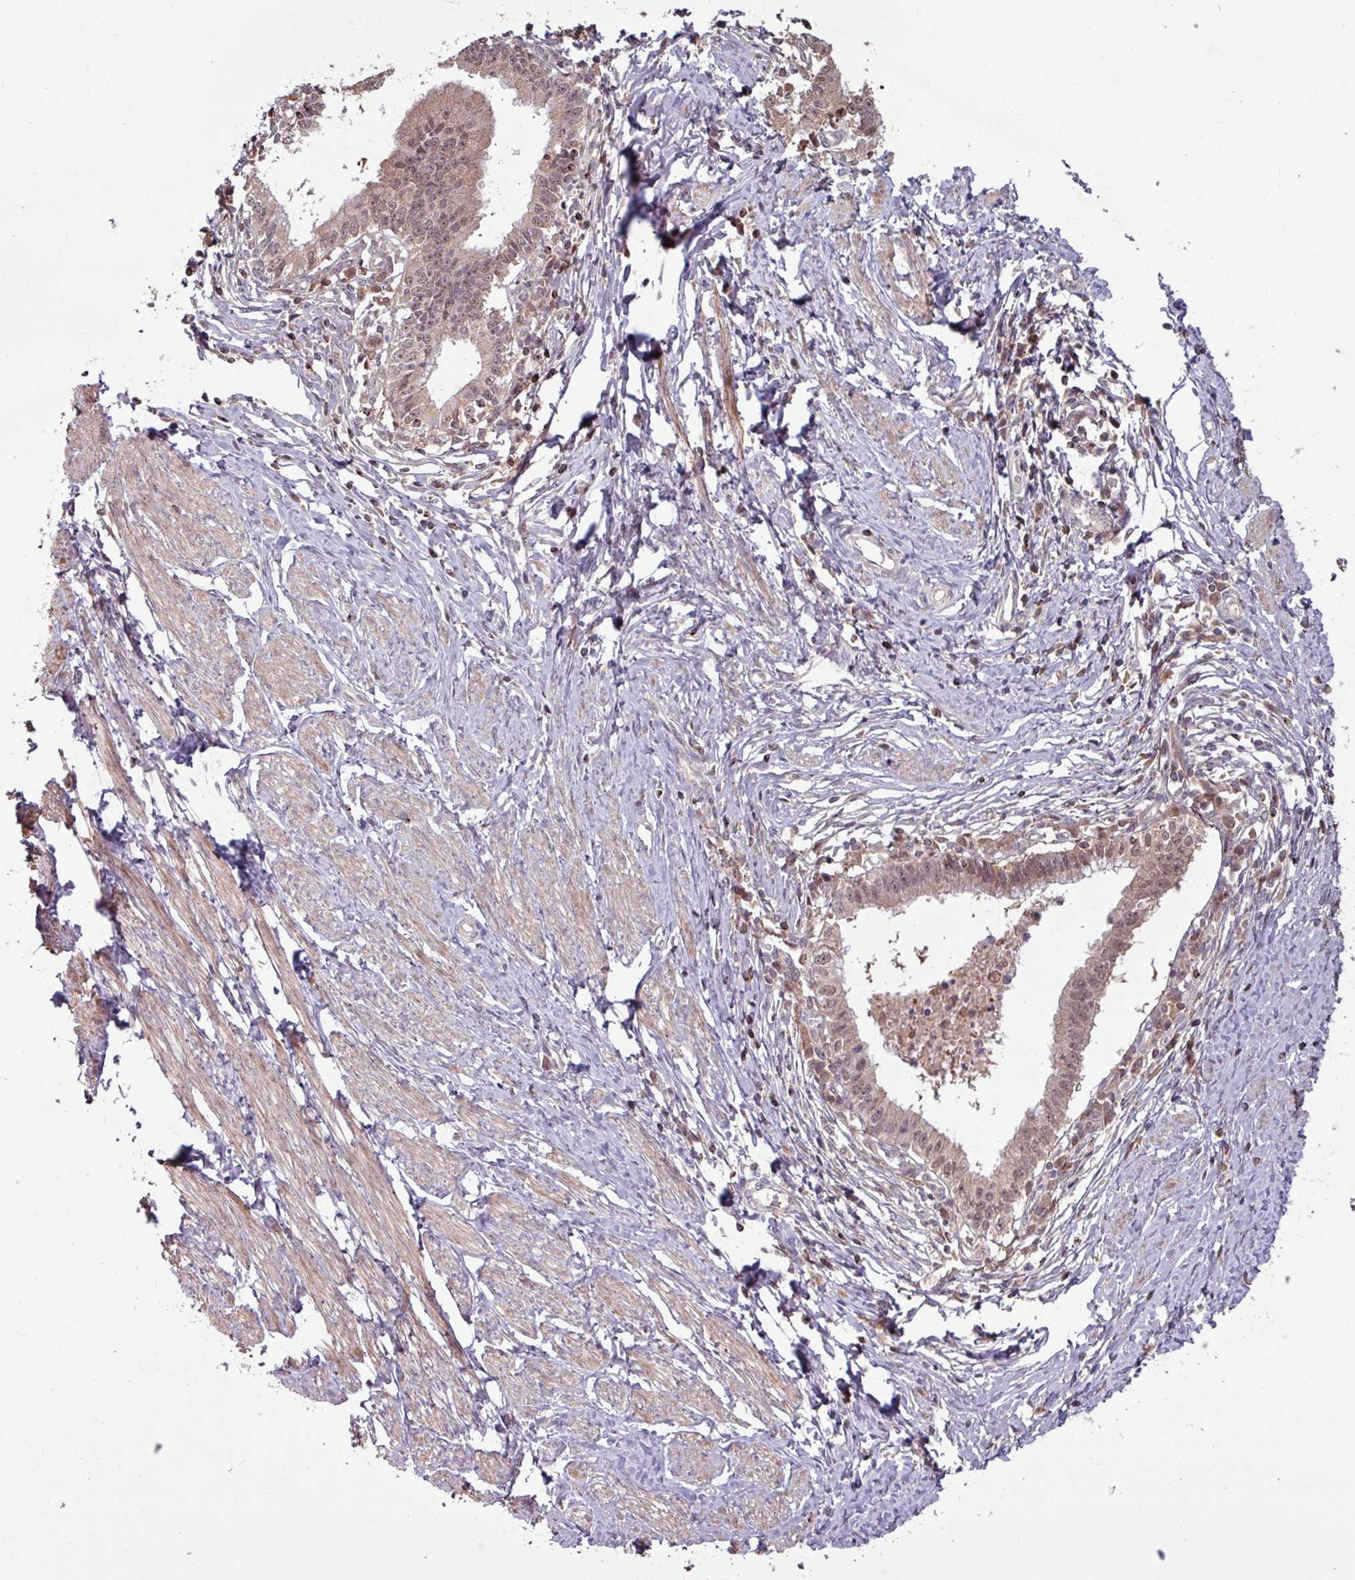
{"staining": {"intensity": "weak", "quantity": "25%-75%", "location": "nuclear"}, "tissue": "cervical cancer", "cell_type": "Tumor cells", "image_type": "cancer", "snomed": [{"axis": "morphology", "description": "Adenocarcinoma, NOS"}, {"axis": "topography", "description": "Cervix"}], "caption": "Brown immunohistochemical staining in human cervical cancer (adenocarcinoma) displays weak nuclear positivity in about 25%-75% of tumor cells.", "gene": "OR6B1", "patient": {"sex": "female", "age": 36}}